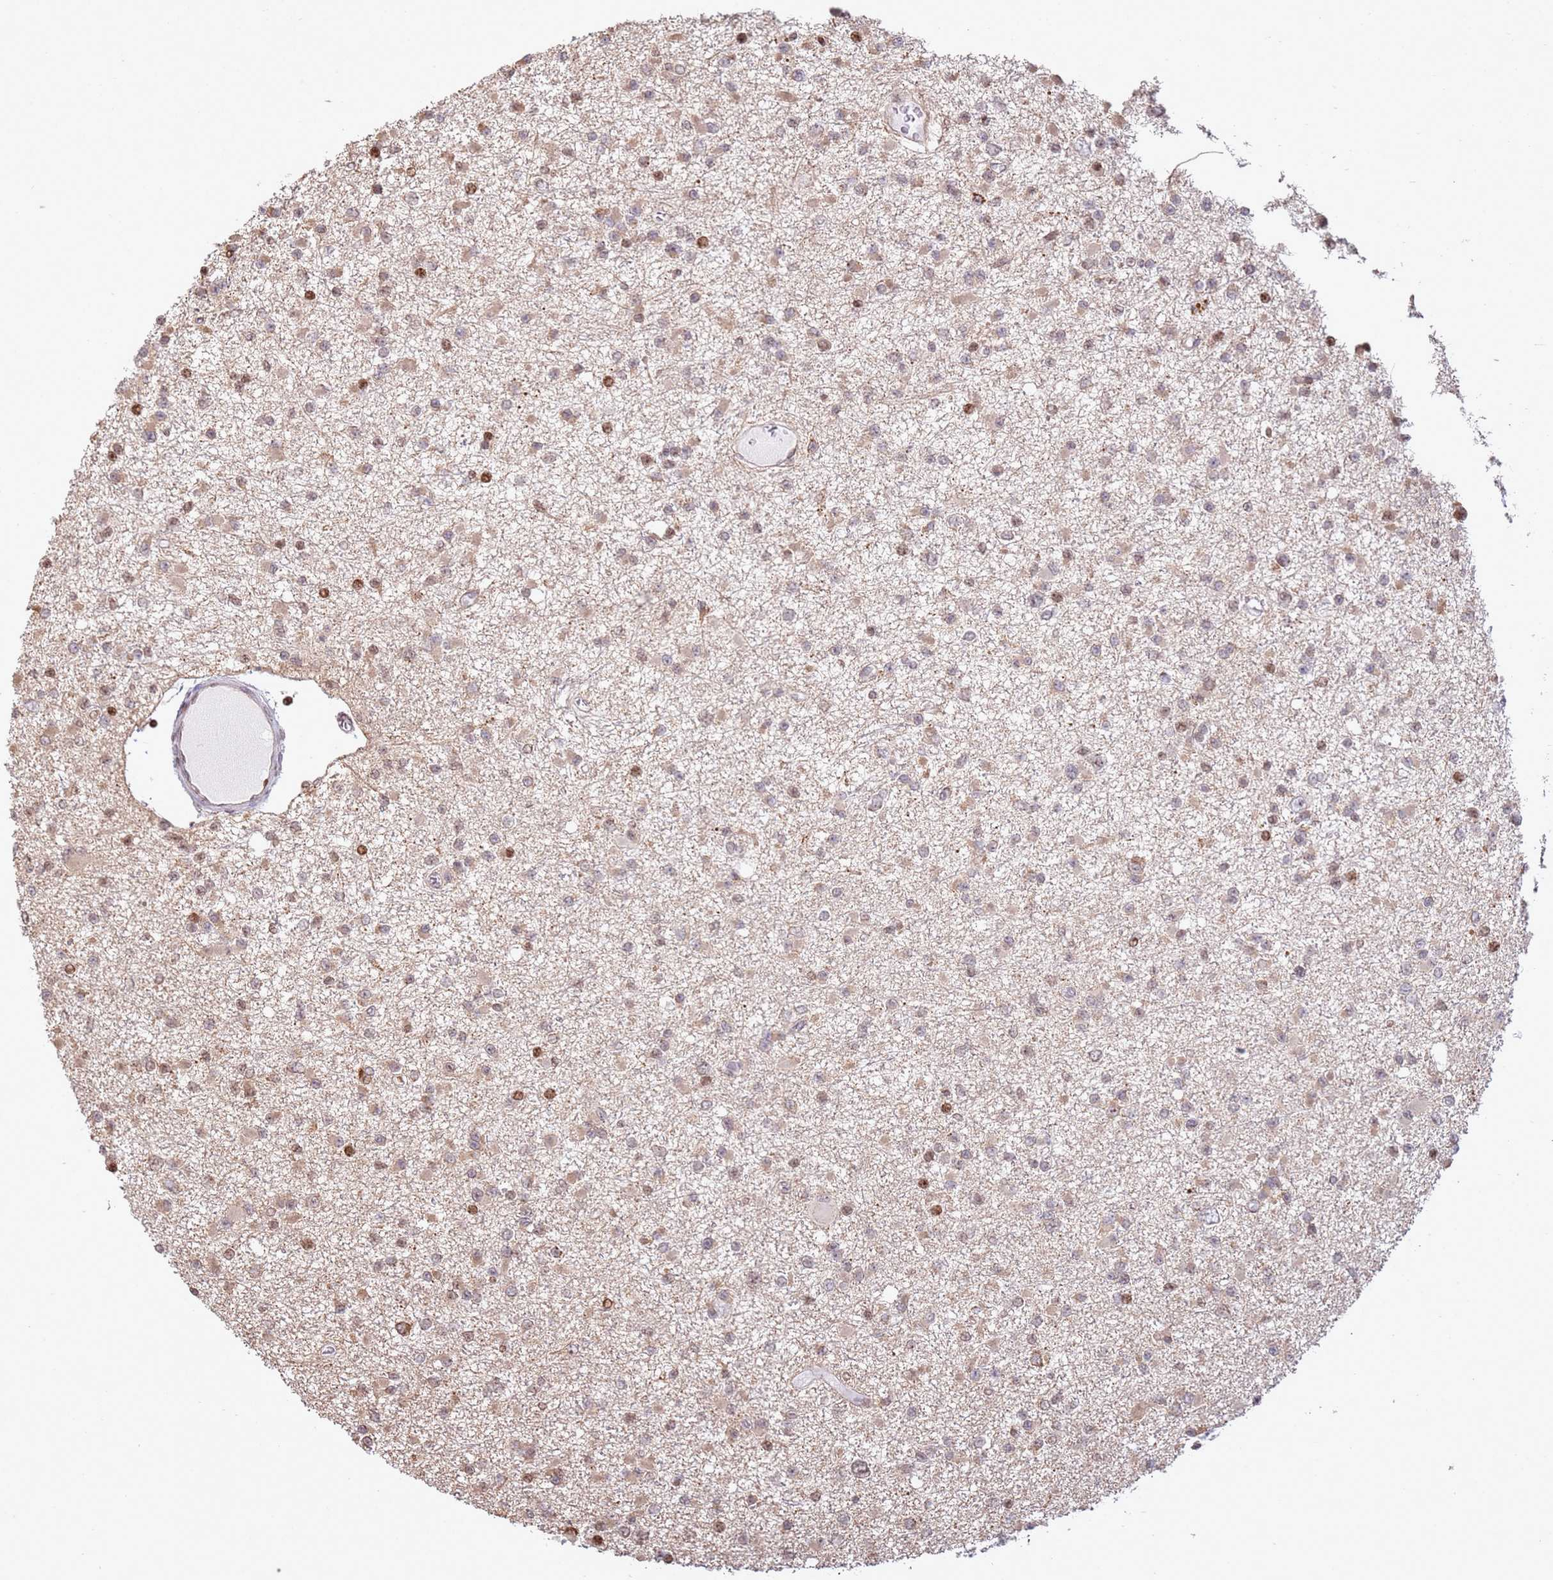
{"staining": {"intensity": "moderate", "quantity": ">75%", "location": "cytoplasmic/membranous,nuclear"}, "tissue": "glioma", "cell_type": "Tumor cells", "image_type": "cancer", "snomed": [{"axis": "morphology", "description": "Glioma, malignant, Low grade"}, {"axis": "topography", "description": "Brain"}], "caption": "Glioma tissue exhibits moderate cytoplasmic/membranous and nuclear staining in about >75% of tumor cells", "gene": "SCAF1", "patient": {"sex": "female", "age": 22}}